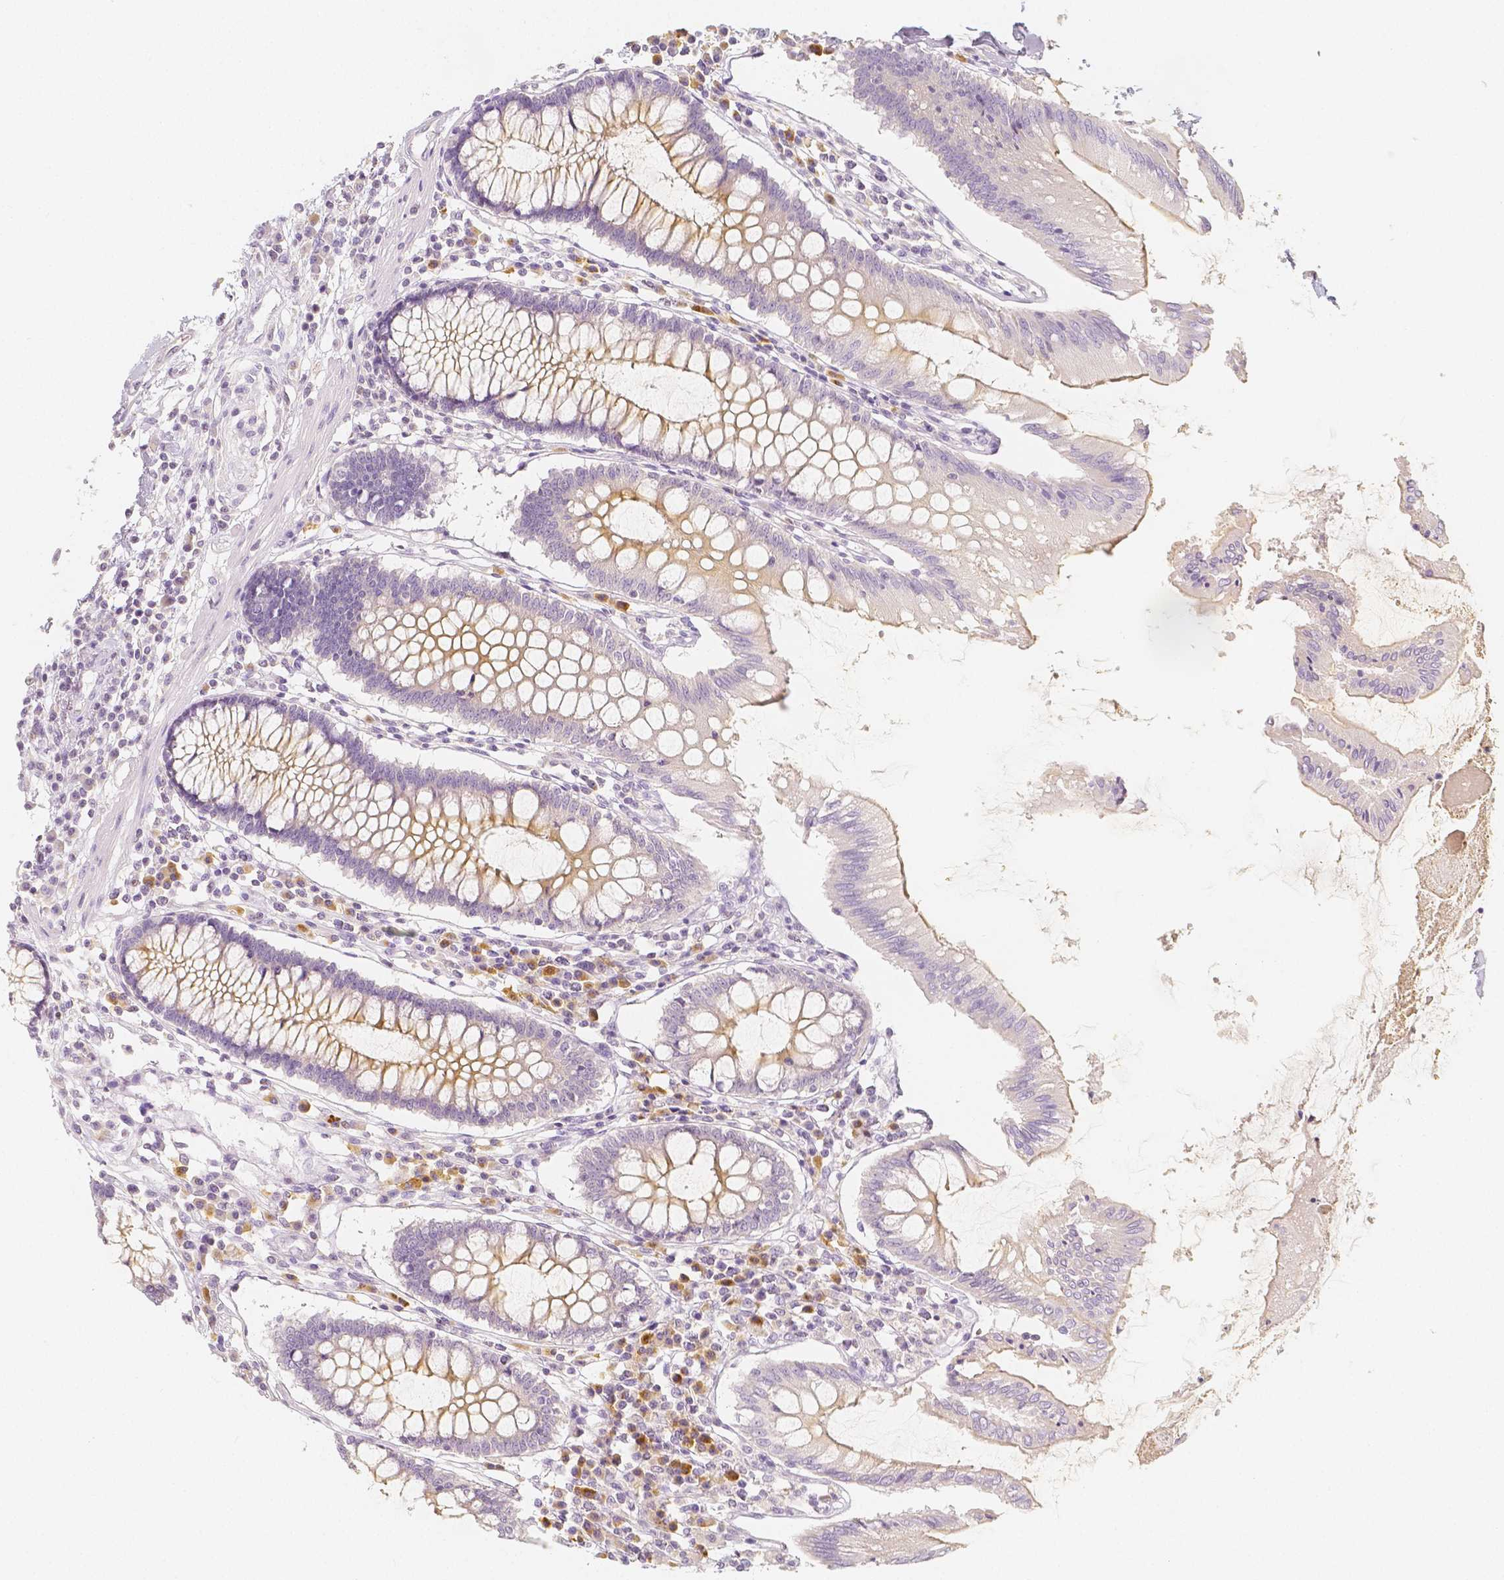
{"staining": {"intensity": "negative", "quantity": "none", "location": "none"}, "tissue": "colon", "cell_type": "Endothelial cells", "image_type": "normal", "snomed": [{"axis": "morphology", "description": "Normal tissue, NOS"}, {"axis": "morphology", "description": "Adenocarcinoma, NOS"}, {"axis": "topography", "description": "Colon"}], "caption": "This is a micrograph of immunohistochemistry (IHC) staining of normal colon, which shows no positivity in endothelial cells.", "gene": "BATF", "patient": {"sex": "male", "age": 83}}